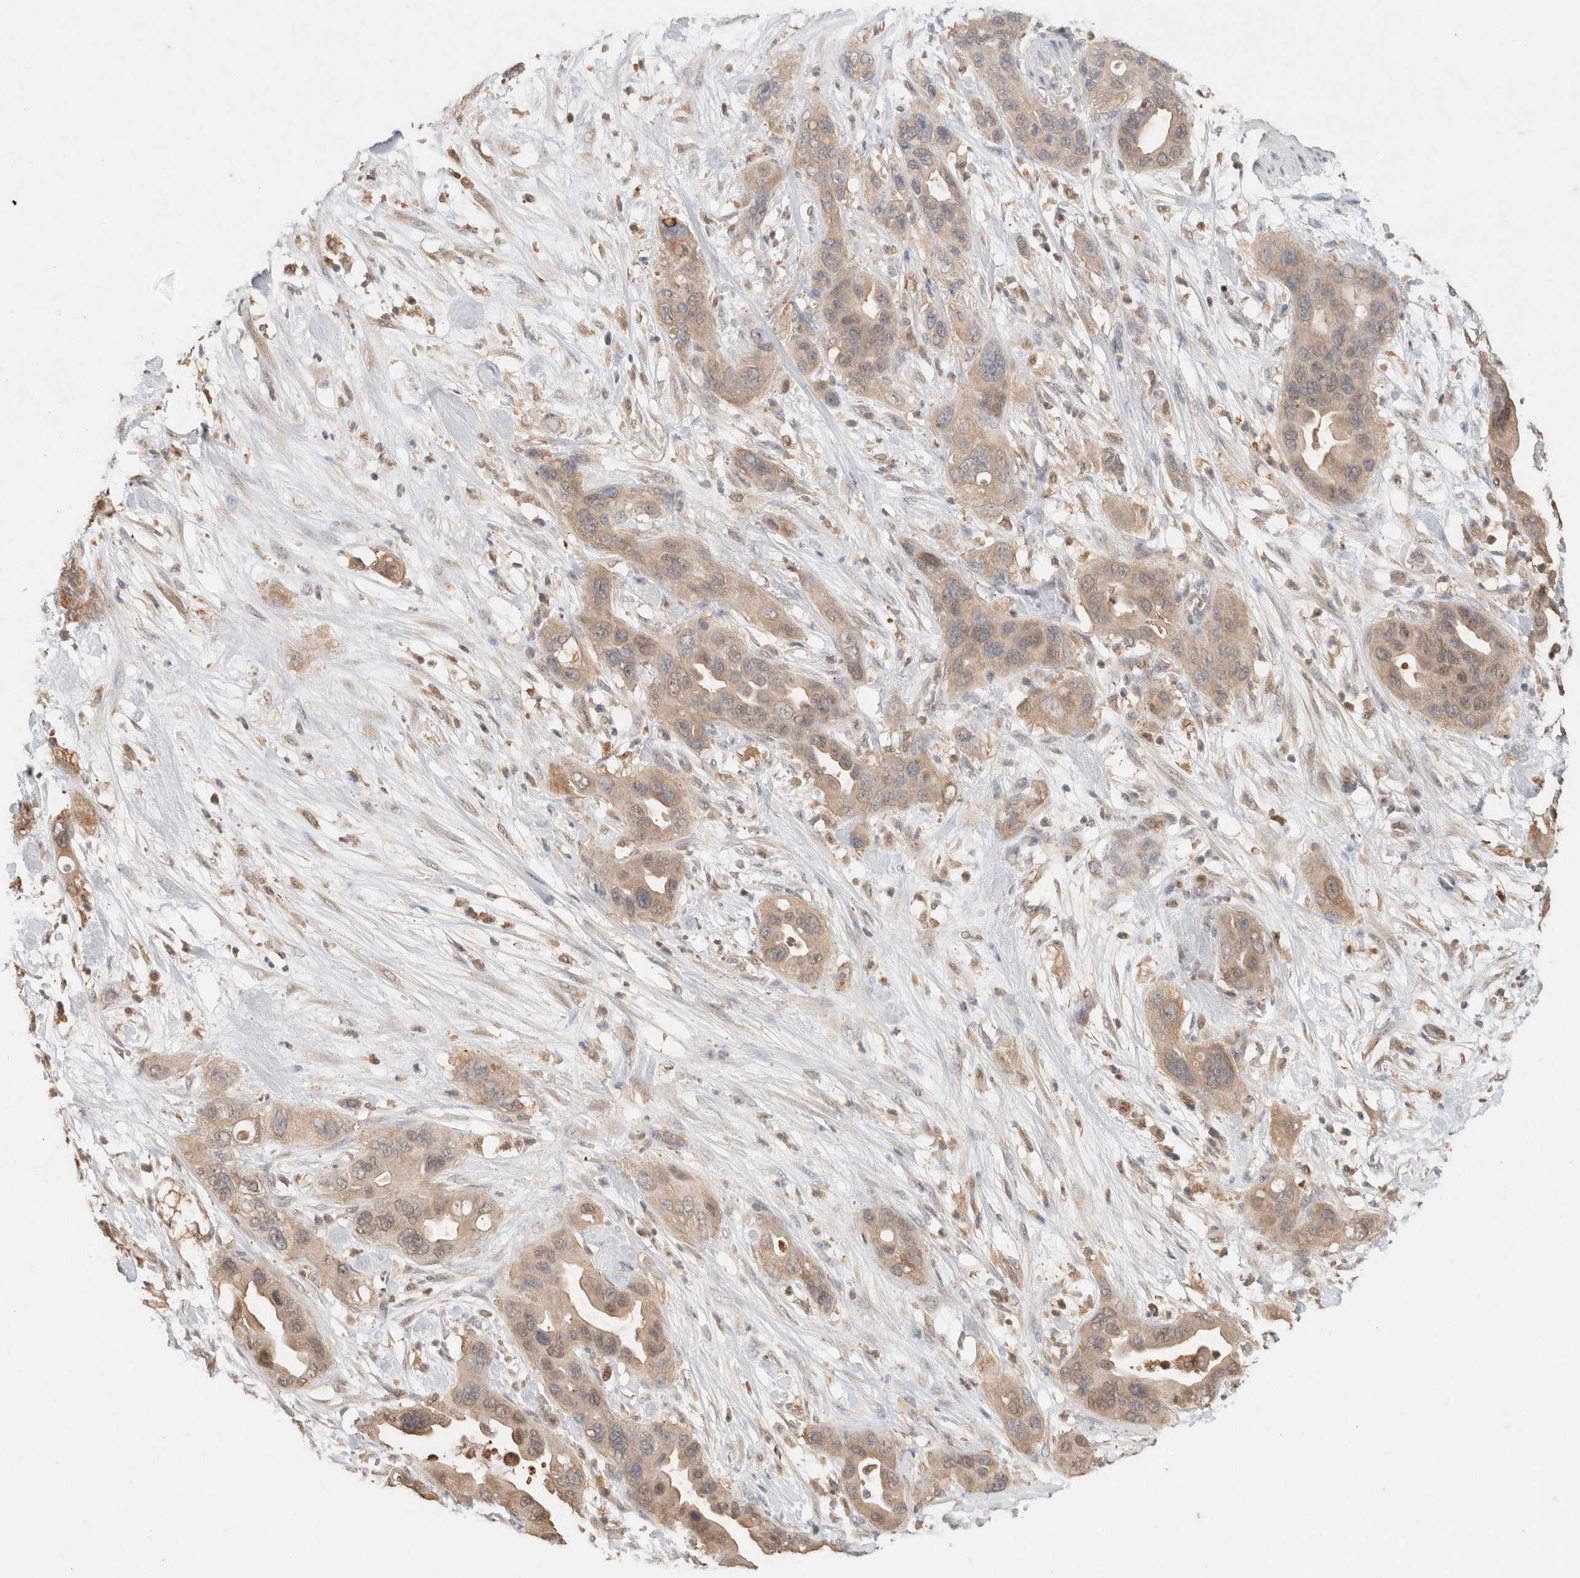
{"staining": {"intensity": "weak", "quantity": ">75%", "location": "cytoplasmic/membranous,nuclear"}, "tissue": "pancreatic cancer", "cell_type": "Tumor cells", "image_type": "cancer", "snomed": [{"axis": "morphology", "description": "Adenocarcinoma, NOS"}, {"axis": "topography", "description": "Pancreas"}], "caption": "Immunohistochemistry photomicrograph of pancreatic adenocarcinoma stained for a protein (brown), which shows low levels of weak cytoplasmic/membranous and nuclear expression in approximately >75% of tumor cells.", "gene": "YWHAH", "patient": {"sex": "female", "age": 71}}